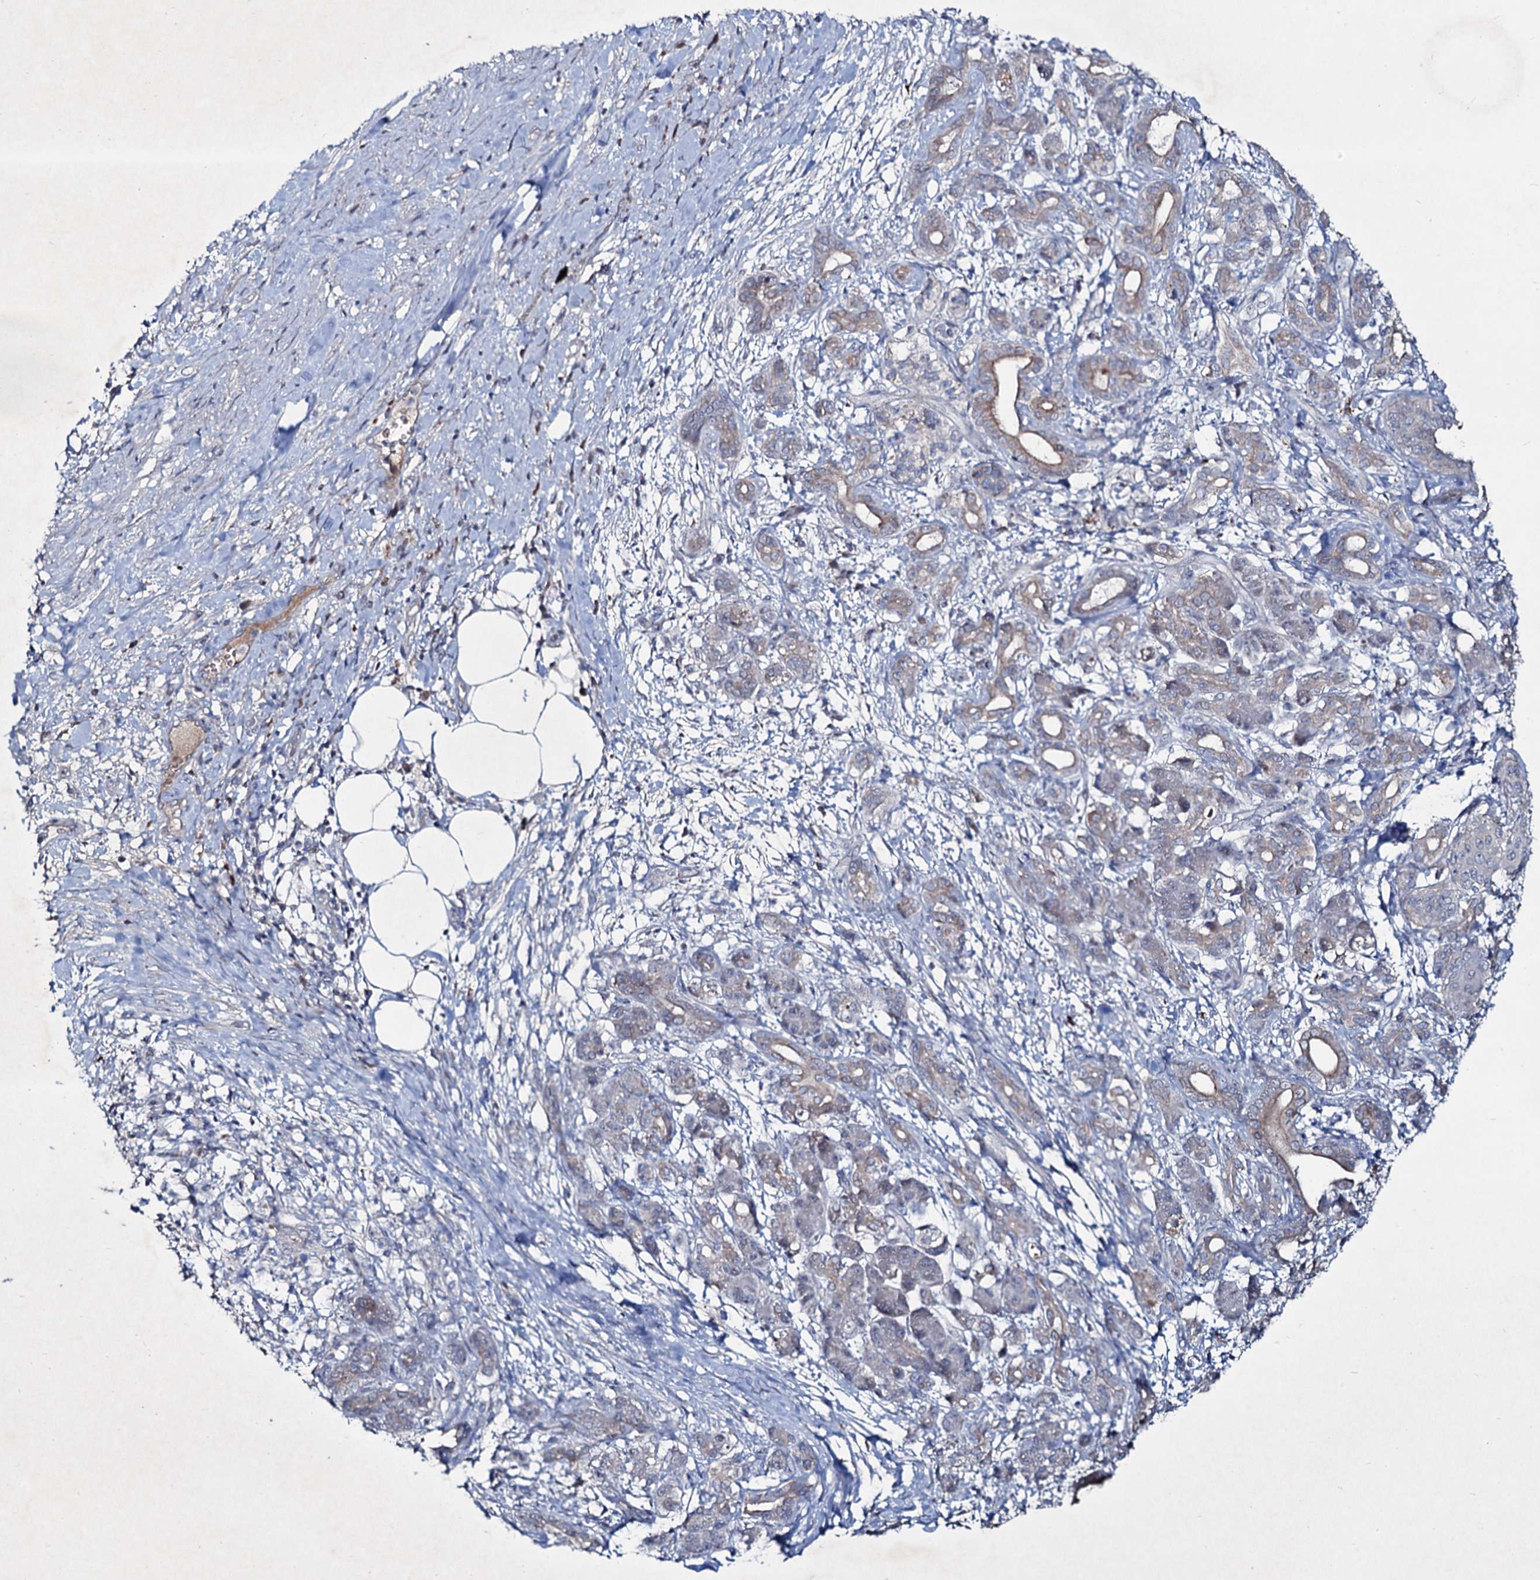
{"staining": {"intensity": "weak", "quantity": "<25%", "location": "cytoplasmic/membranous"}, "tissue": "pancreatic cancer", "cell_type": "Tumor cells", "image_type": "cancer", "snomed": [{"axis": "morphology", "description": "Adenocarcinoma, NOS"}, {"axis": "topography", "description": "Pancreas"}], "caption": "This is an IHC image of human adenocarcinoma (pancreatic). There is no positivity in tumor cells.", "gene": "RNF6", "patient": {"sex": "female", "age": 55}}